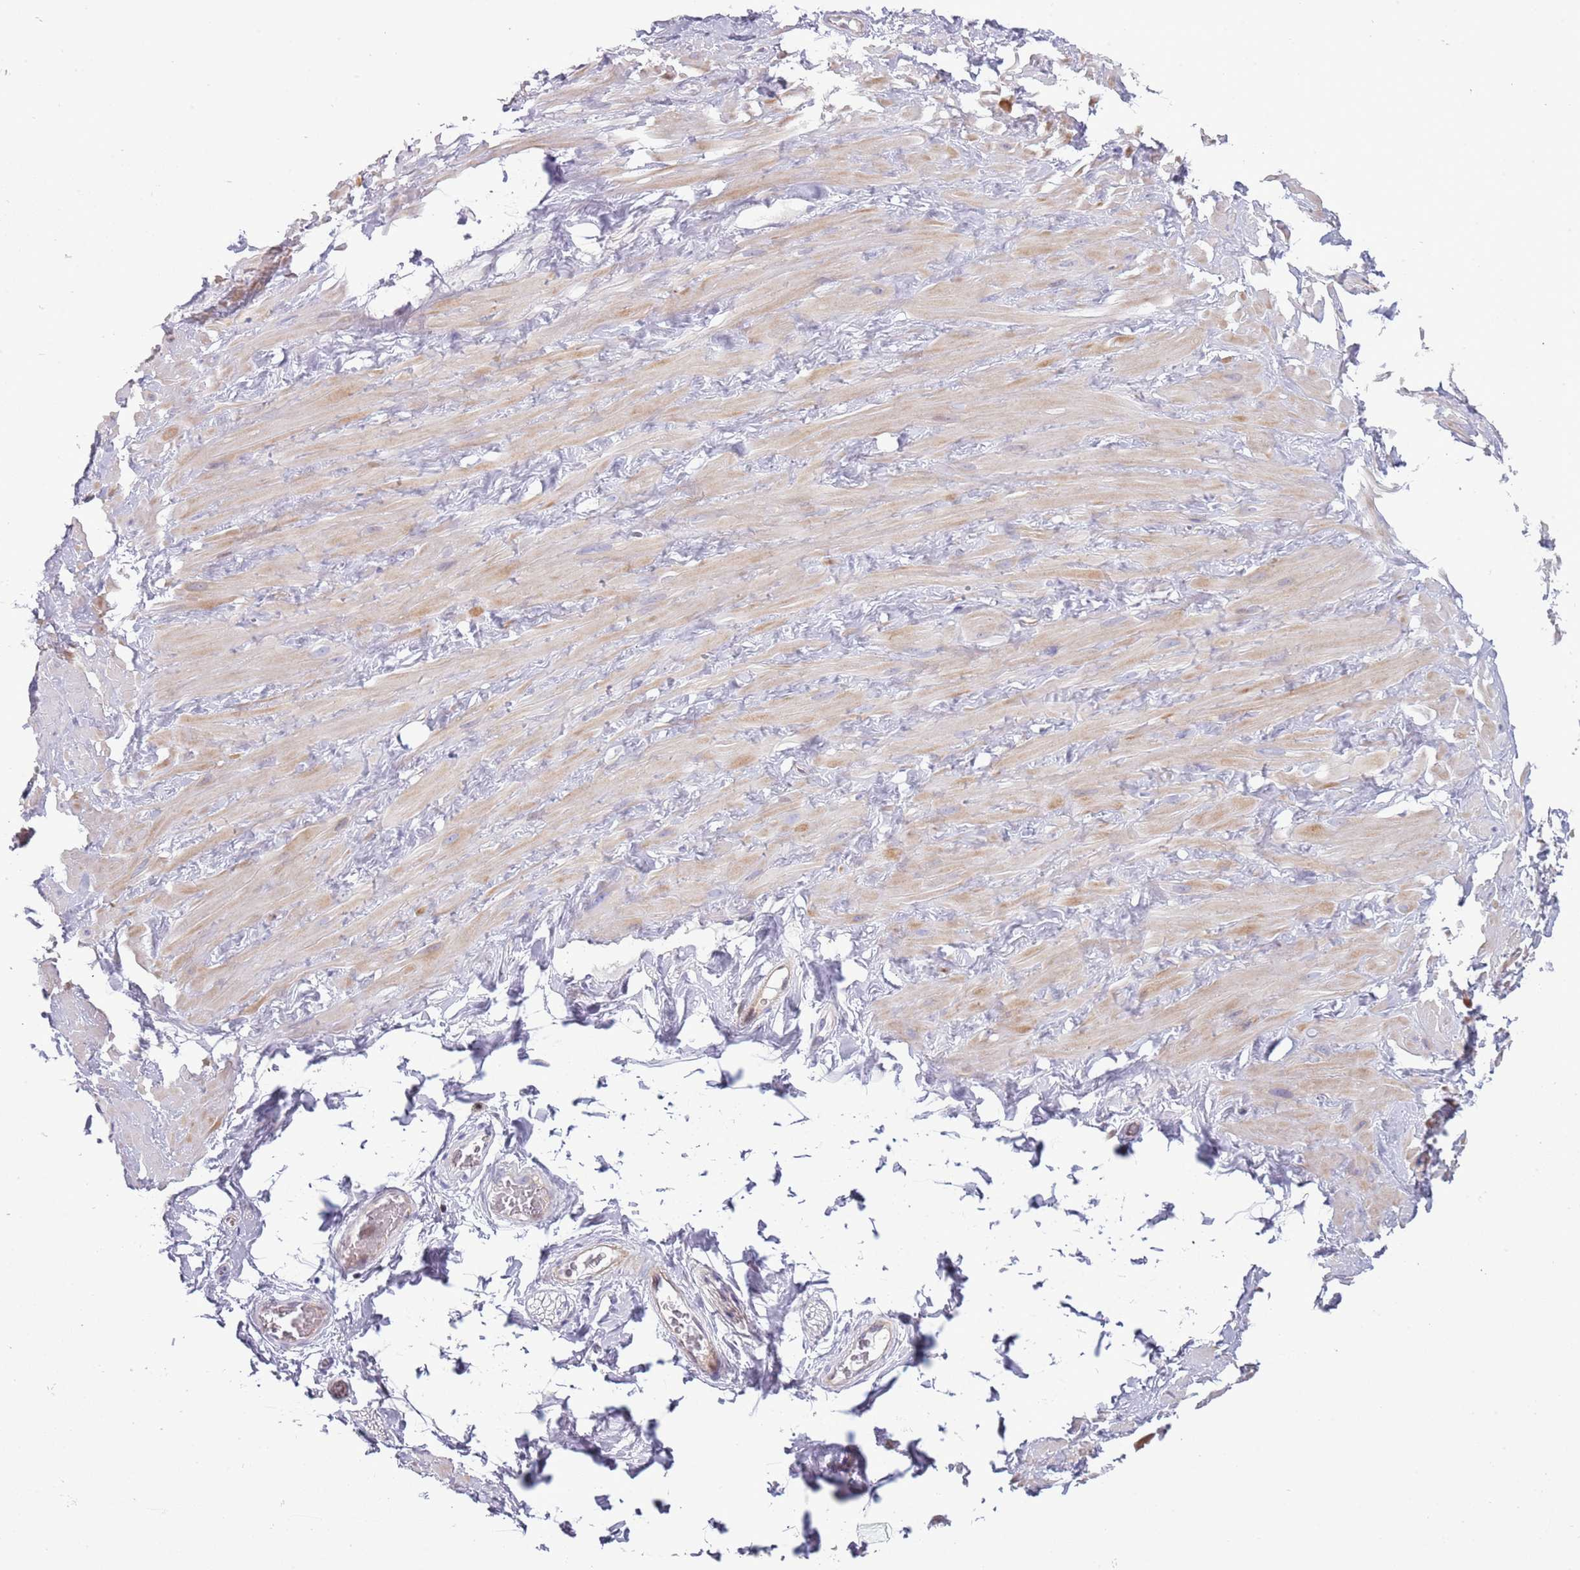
{"staining": {"intensity": "negative", "quantity": "none", "location": "none"}, "tissue": "adipose tissue", "cell_type": "Adipocytes", "image_type": "normal", "snomed": [{"axis": "morphology", "description": "Normal tissue, NOS"}, {"axis": "topography", "description": "Soft tissue"}, {"axis": "topography", "description": "Adipose tissue"}, {"axis": "topography", "description": "Vascular tissue"}, {"axis": "topography", "description": "Peripheral nerve tissue"}], "caption": "This is a photomicrograph of immunohistochemistry staining of benign adipose tissue, which shows no expression in adipocytes.", "gene": "NBPF4", "patient": {"sex": "male", "age": 46}}